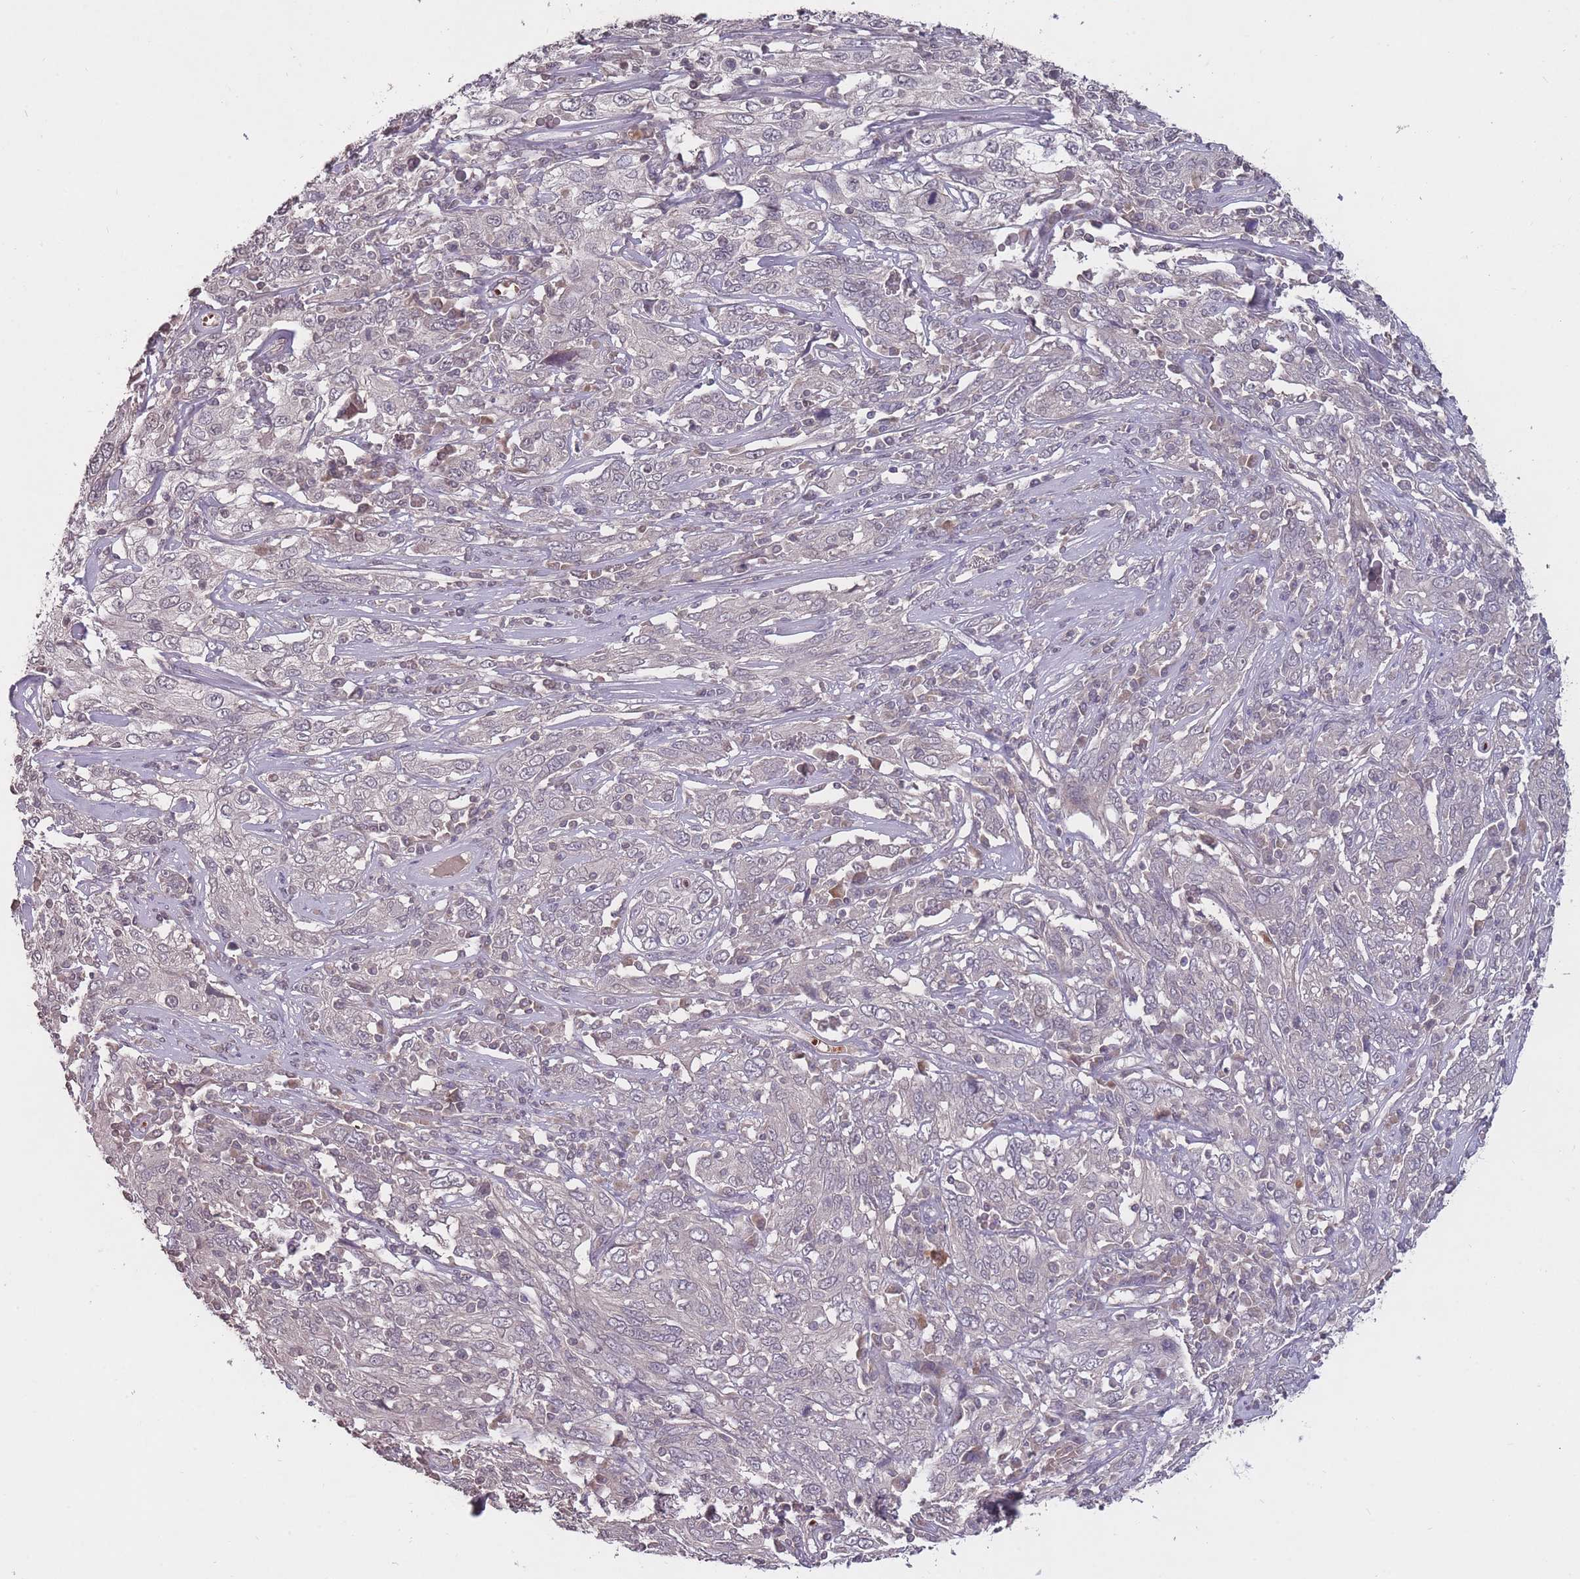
{"staining": {"intensity": "negative", "quantity": "none", "location": "none"}, "tissue": "cervical cancer", "cell_type": "Tumor cells", "image_type": "cancer", "snomed": [{"axis": "morphology", "description": "Squamous cell carcinoma, NOS"}, {"axis": "topography", "description": "Cervix"}], "caption": "High power microscopy histopathology image of an immunohistochemistry micrograph of cervical cancer (squamous cell carcinoma), revealing no significant positivity in tumor cells.", "gene": "ADCYAP1R1", "patient": {"sex": "female", "age": 46}}